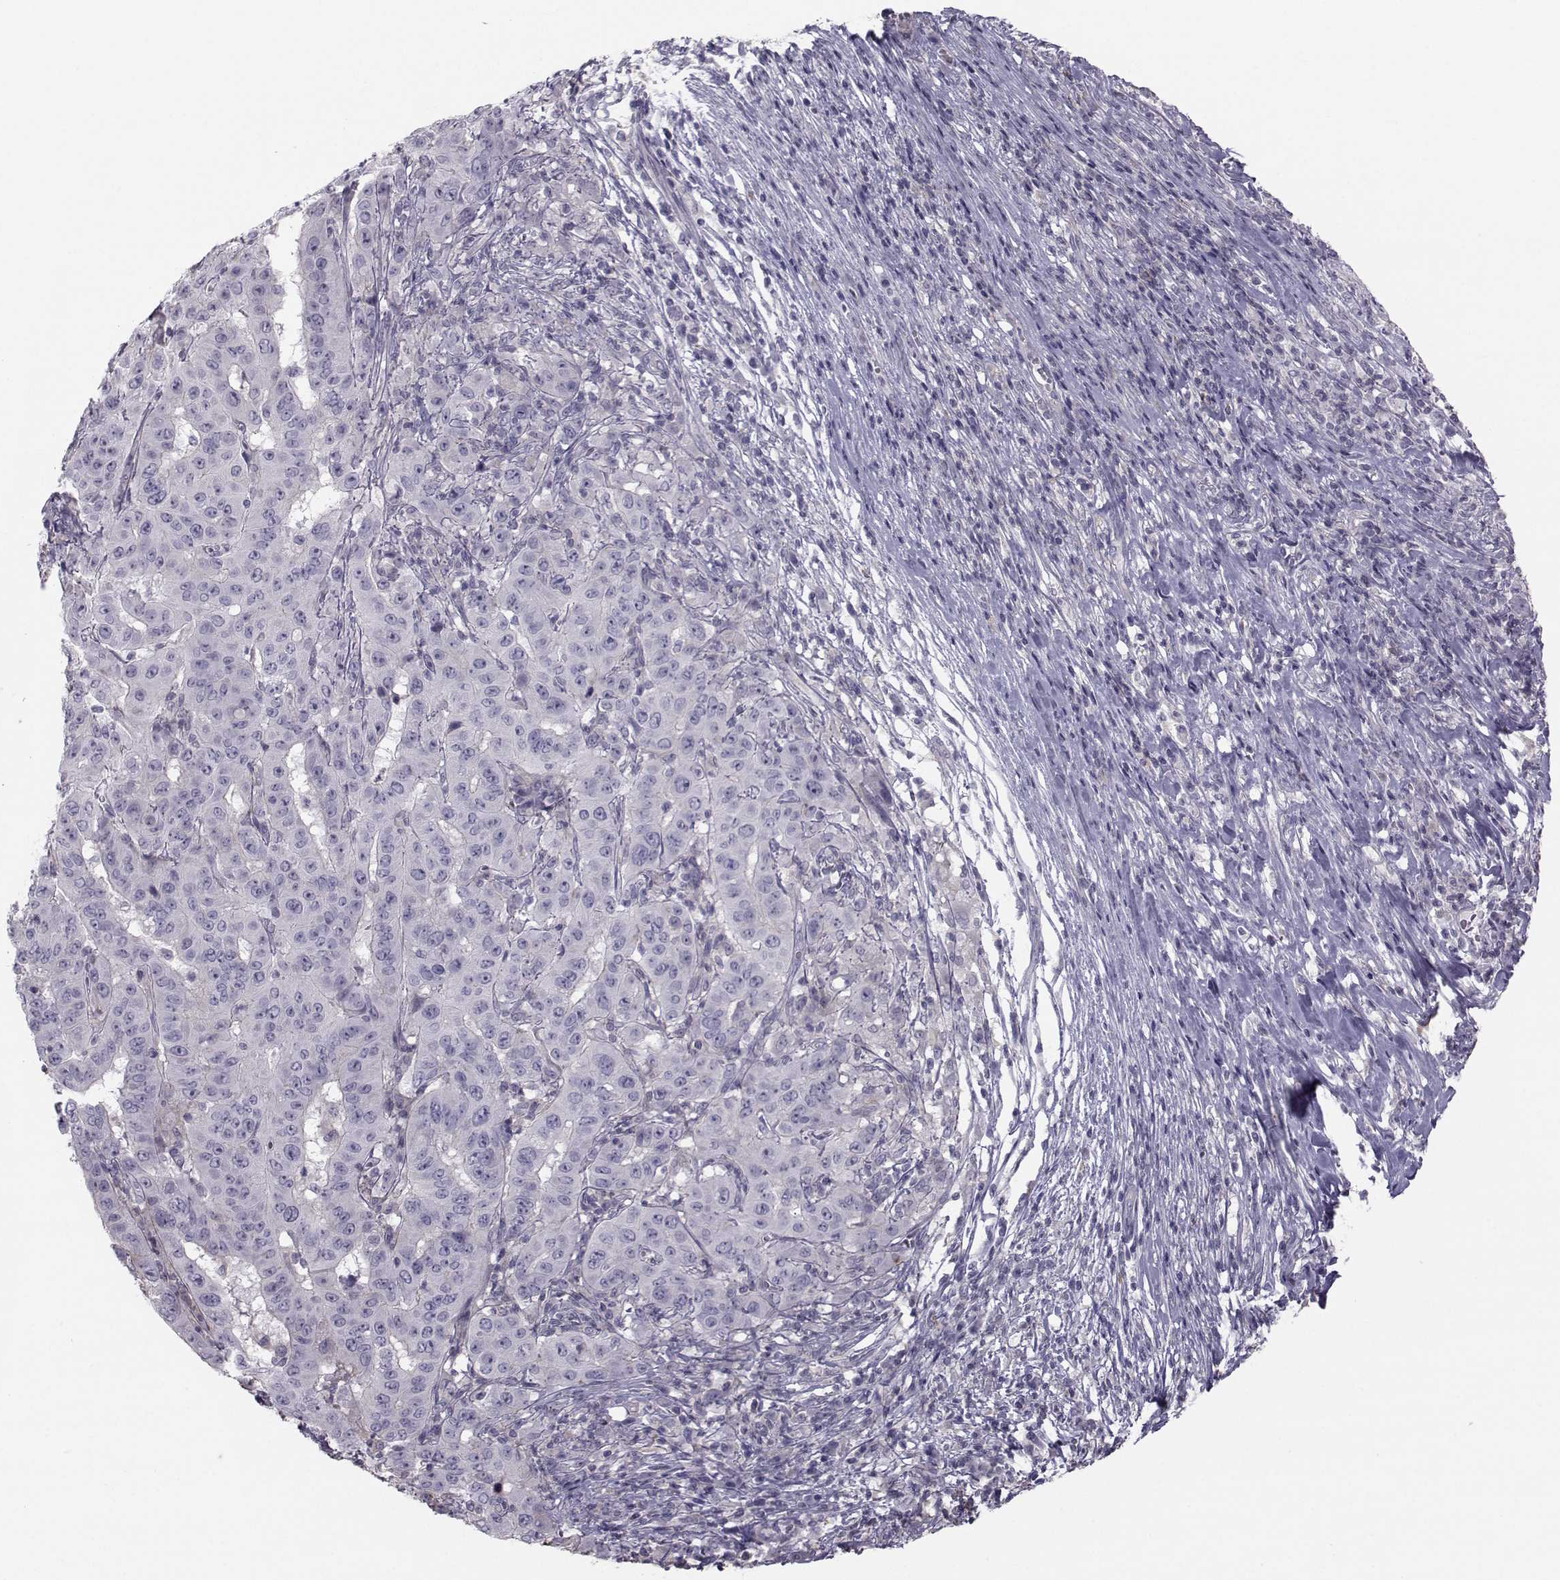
{"staining": {"intensity": "negative", "quantity": "none", "location": "none"}, "tissue": "pancreatic cancer", "cell_type": "Tumor cells", "image_type": "cancer", "snomed": [{"axis": "morphology", "description": "Adenocarcinoma, NOS"}, {"axis": "topography", "description": "Pancreas"}], "caption": "This is a histopathology image of IHC staining of pancreatic cancer (adenocarcinoma), which shows no positivity in tumor cells. (Brightfield microscopy of DAB IHC at high magnification).", "gene": "GARIN3", "patient": {"sex": "male", "age": 63}}